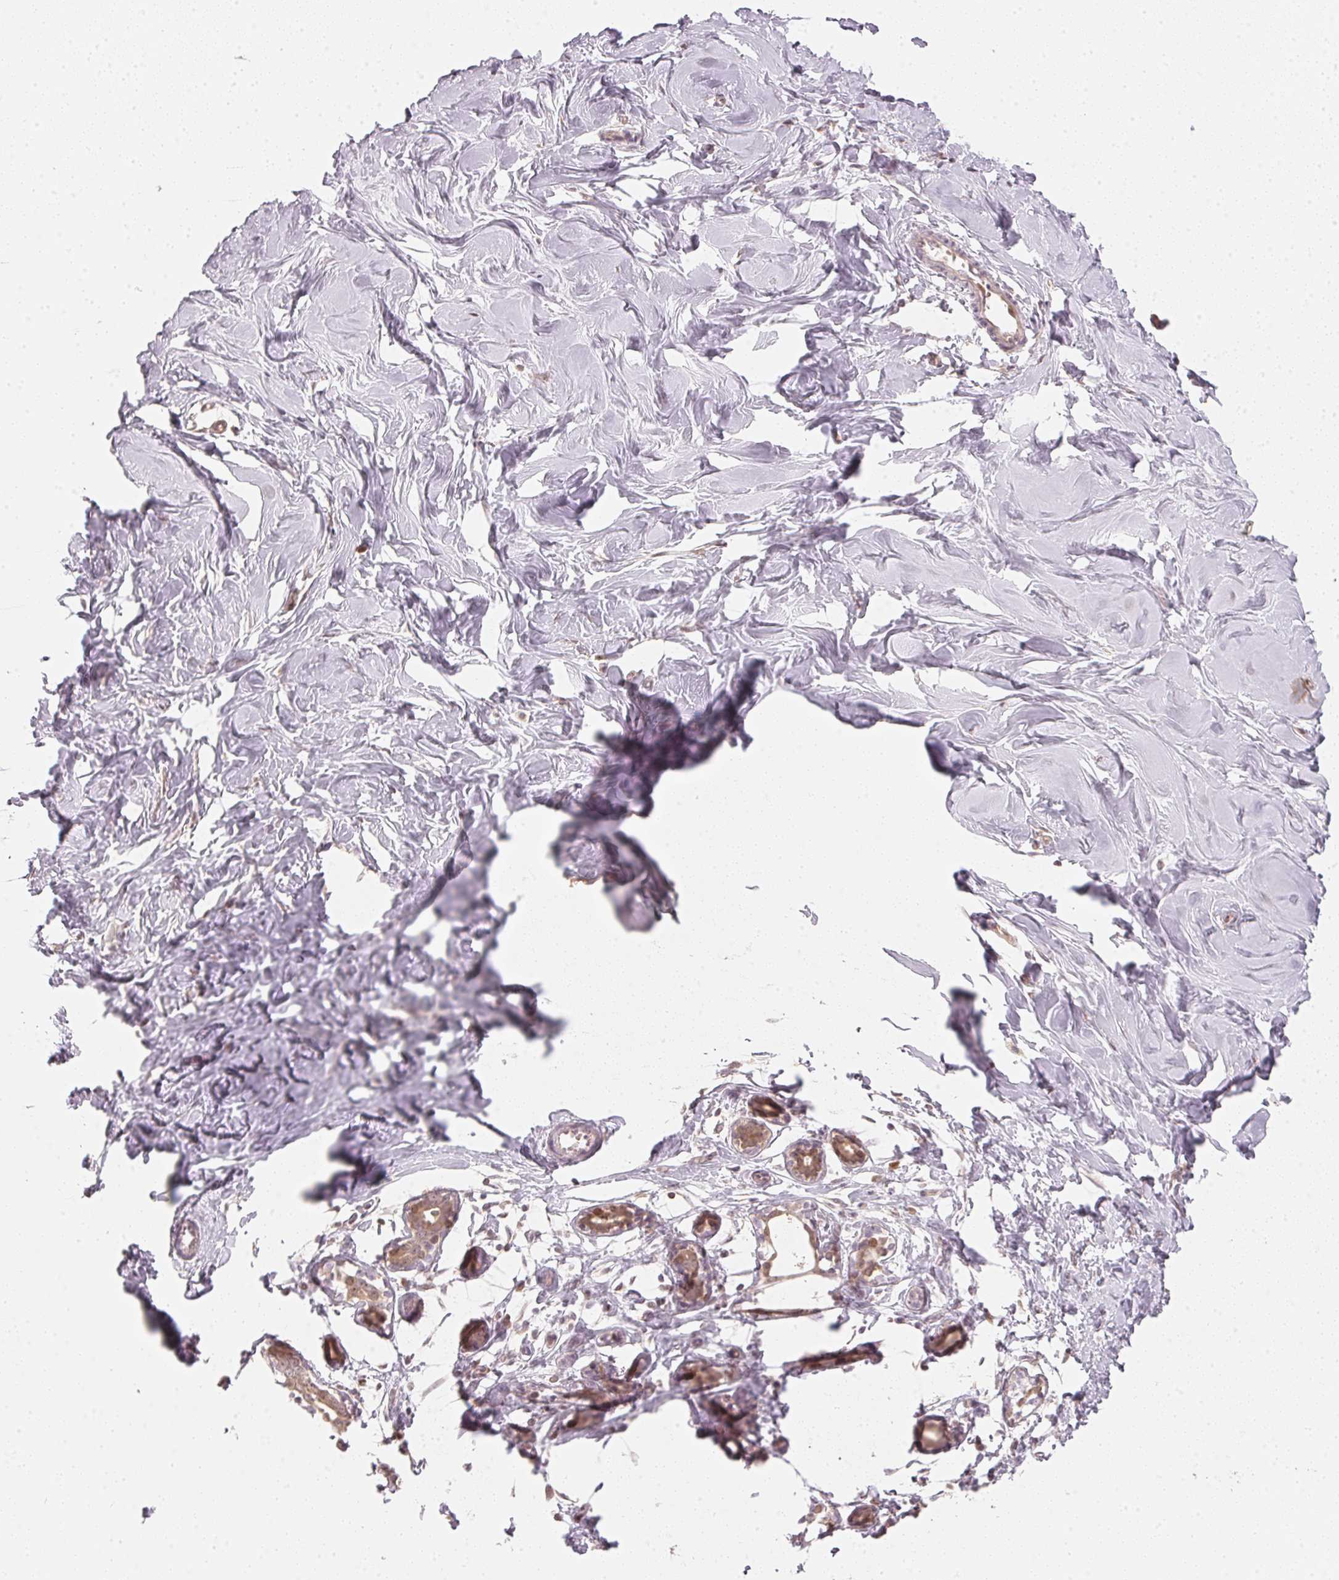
{"staining": {"intensity": "weak", "quantity": "25%-75%", "location": "cytoplasmic/membranous"}, "tissue": "breast", "cell_type": "Adipocytes", "image_type": "normal", "snomed": [{"axis": "morphology", "description": "Normal tissue, NOS"}, {"axis": "topography", "description": "Breast"}], "caption": "The immunohistochemical stain shows weak cytoplasmic/membranous expression in adipocytes of normal breast. Using DAB (brown) and hematoxylin (blue) stains, captured at high magnification using brightfield microscopy.", "gene": "UBE2L3", "patient": {"sex": "female", "age": 27}}